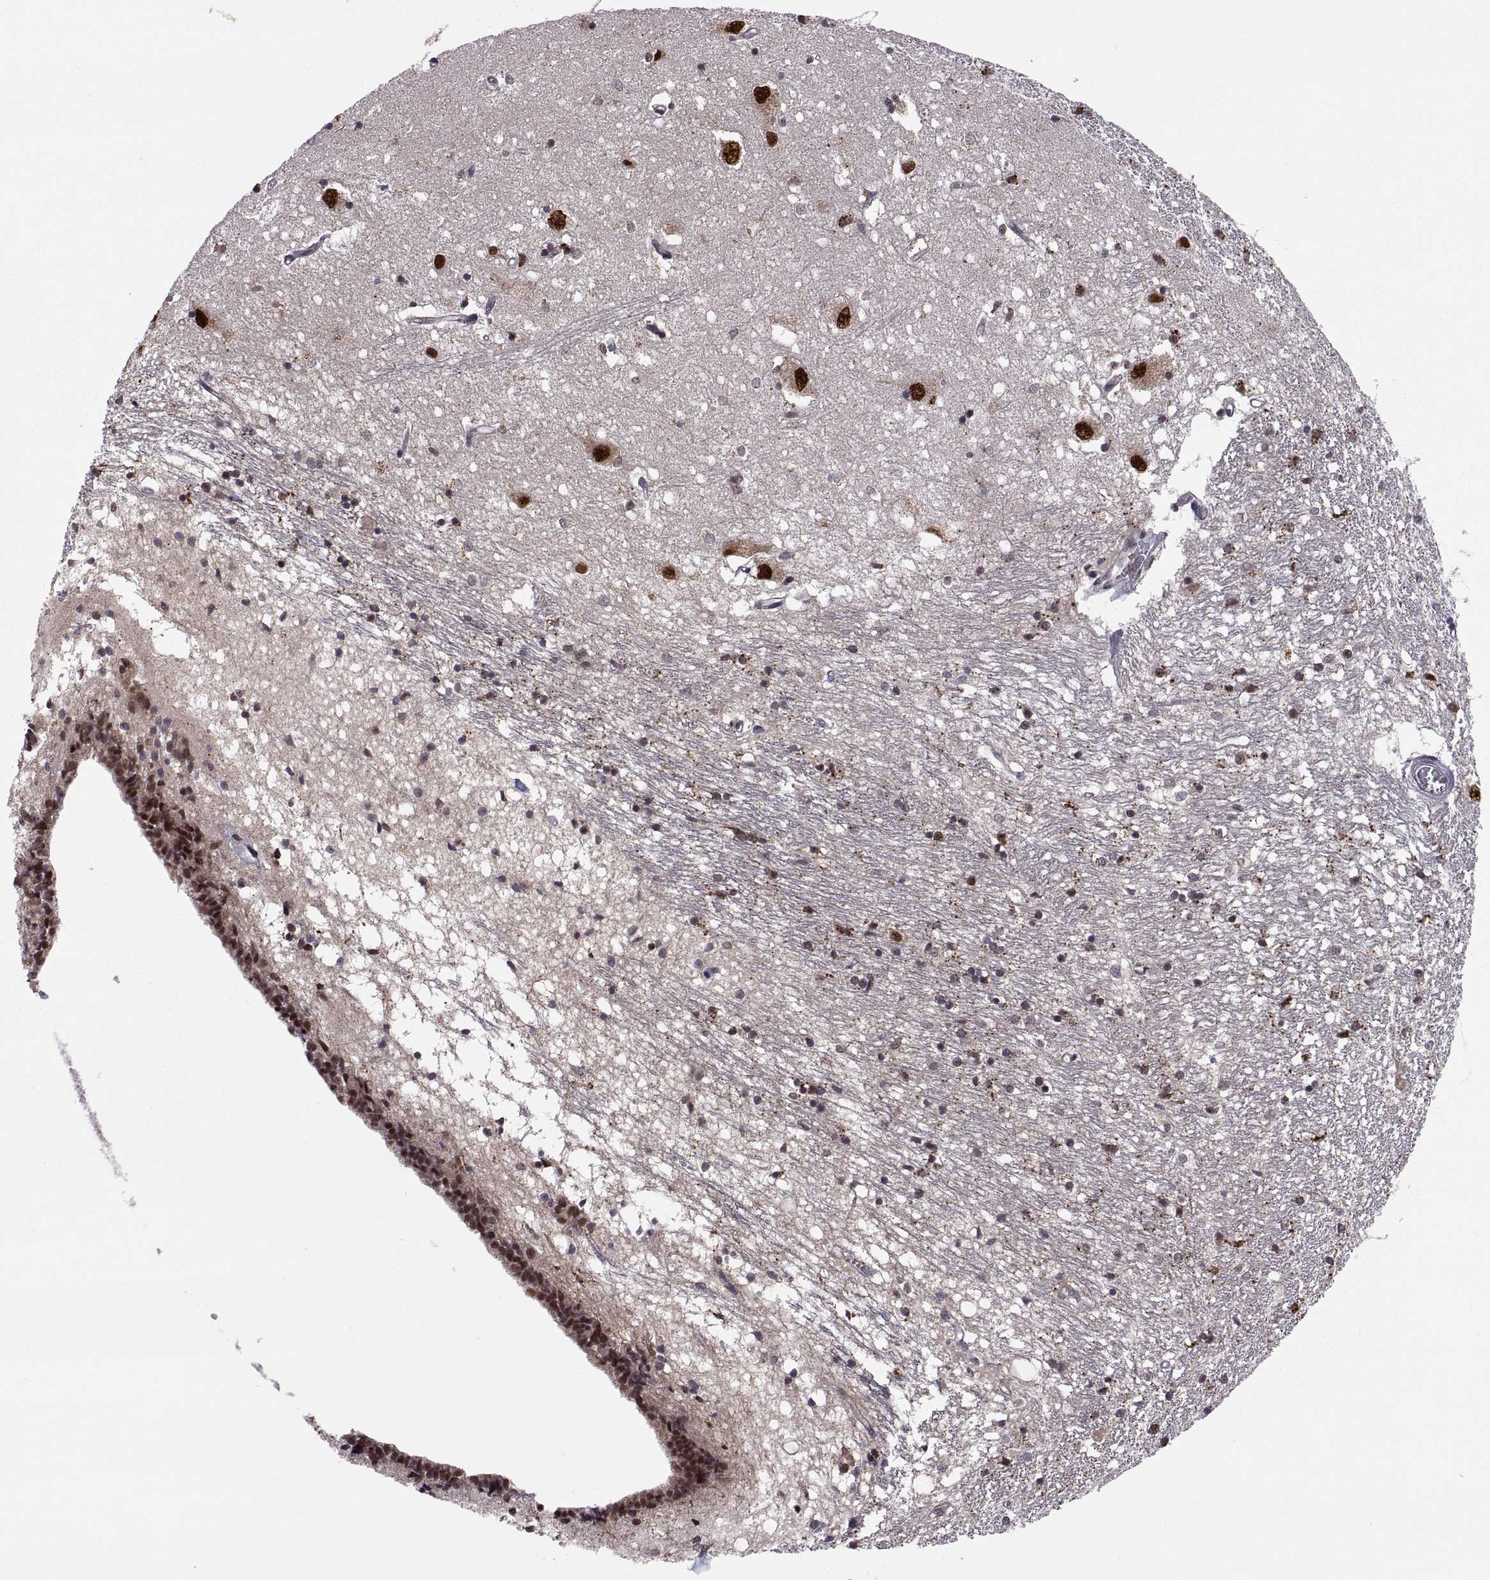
{"staining": {"intensity": "moderate", "quantity": "<25%", "location": "nuclear"}, "tissue": "caudate", "cell_type": "Glial cells", "image_type": "normal", "snomed": [{"axis": "morphology", "description": "Normal tissue, NOS"}, {"axis": "topography", "description": "Lateral ventricle wall"}], "caption": "A brown stain highlights moderate nuclear positivity of a protein in glial cells of normal caudate.", "gene": "PSMC2", "patient": {"sex": "female", "age": 71}}